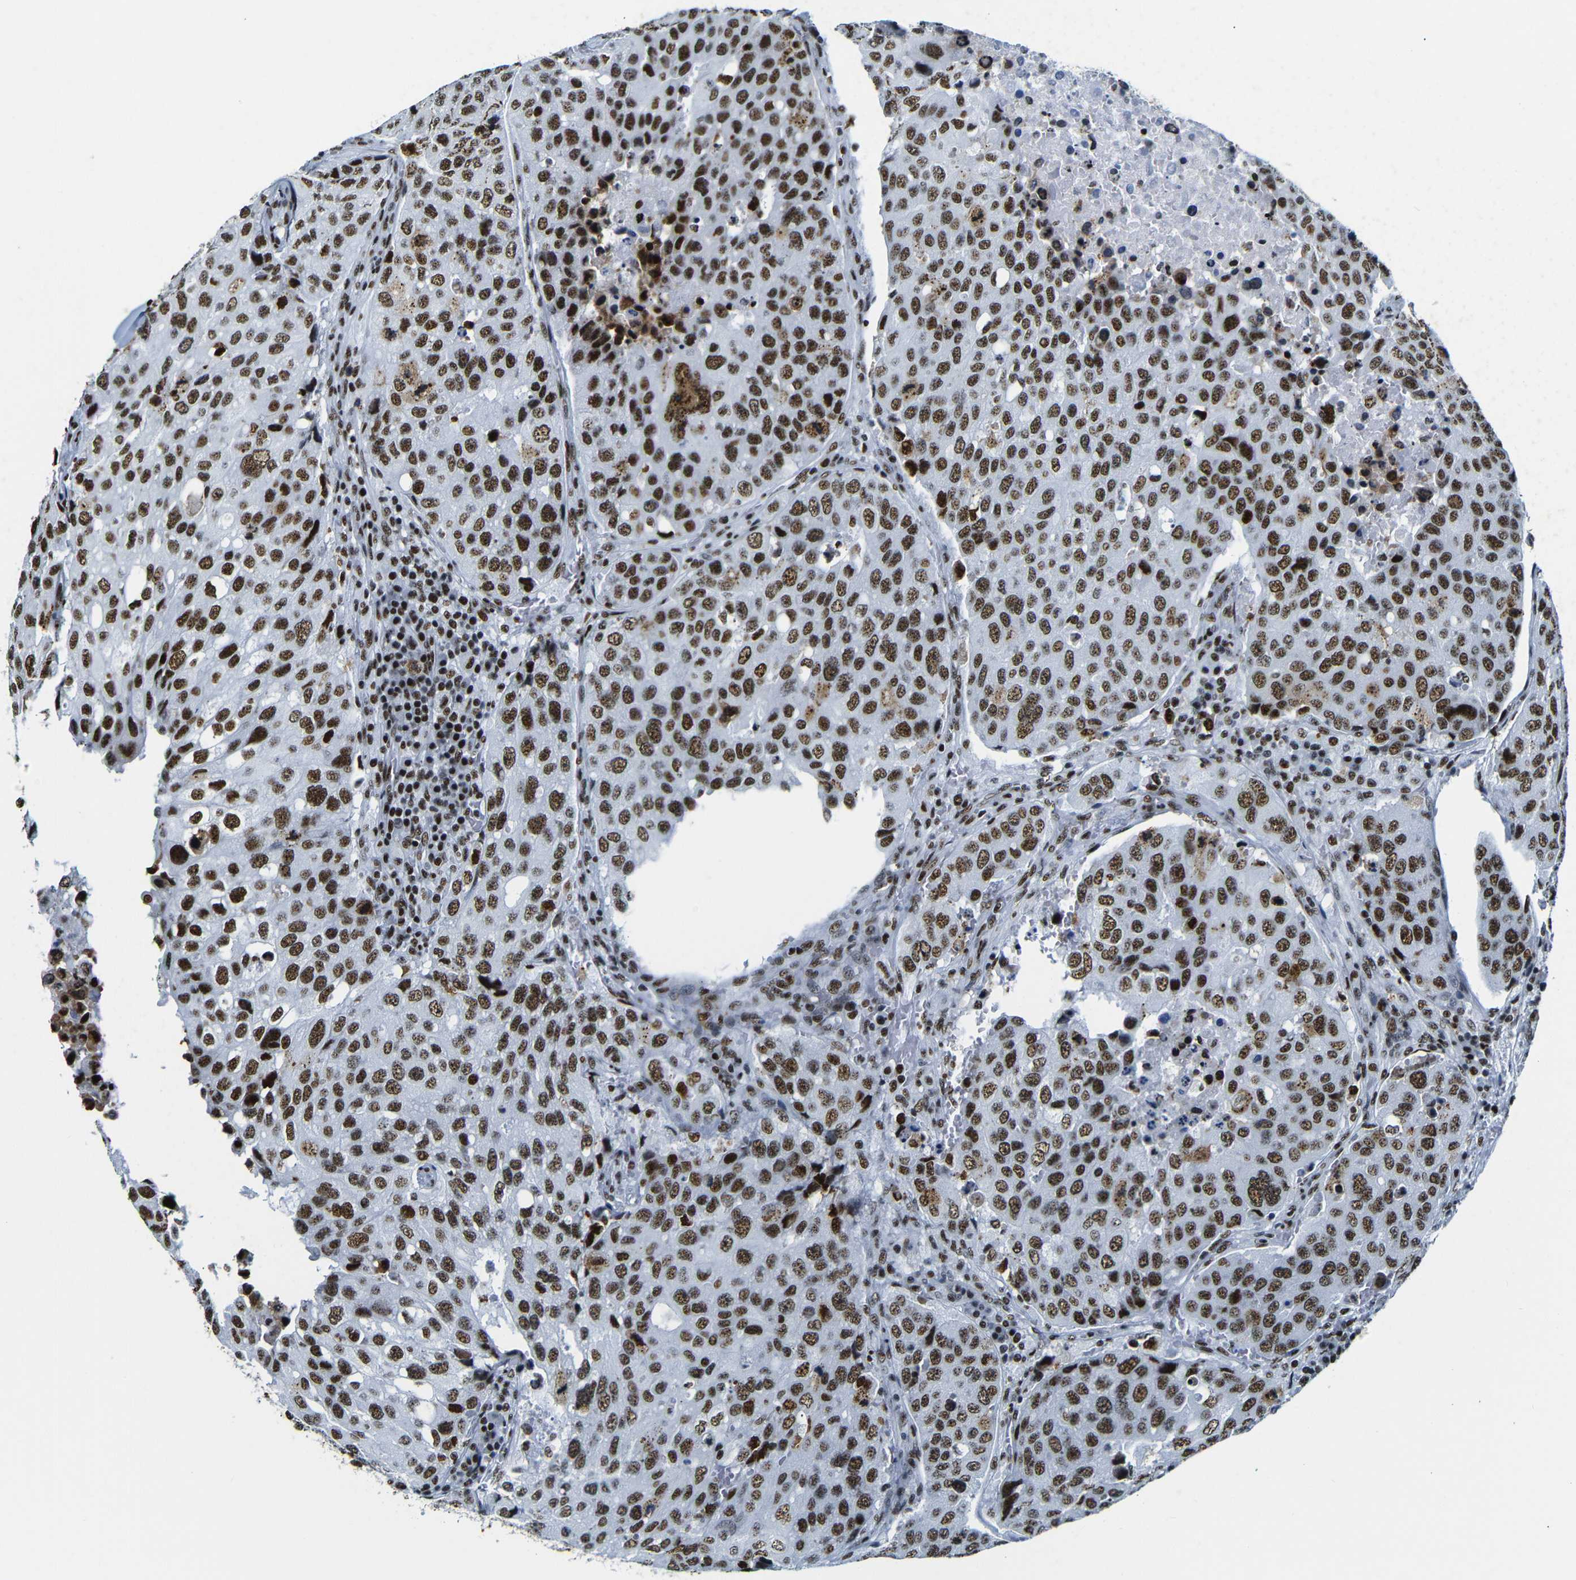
{"staining": {"intensity": "strong", "quantity": ">75%", "location": "nuclear"}, "tissue": "urothelial cancer", "cell_type": "Tumor cells", "image_type": "cancer", "snomed": [{"axis": "morphology", "description": "Urothelial carcinoma, High grade"}, {"axis": "topography", "description": "Lymph node"}, {"axis": "topography", "description": "Urinary bladder"}], "caption": "A photomicrograph showing strong nuclear expression in approximately >75% of tumor cells in high-grade urothelial carcinoma, as visualized by brown immunohistochemical staining.", "gene": "SRSF1", "patient": {"sex": "male", "age": 51}}